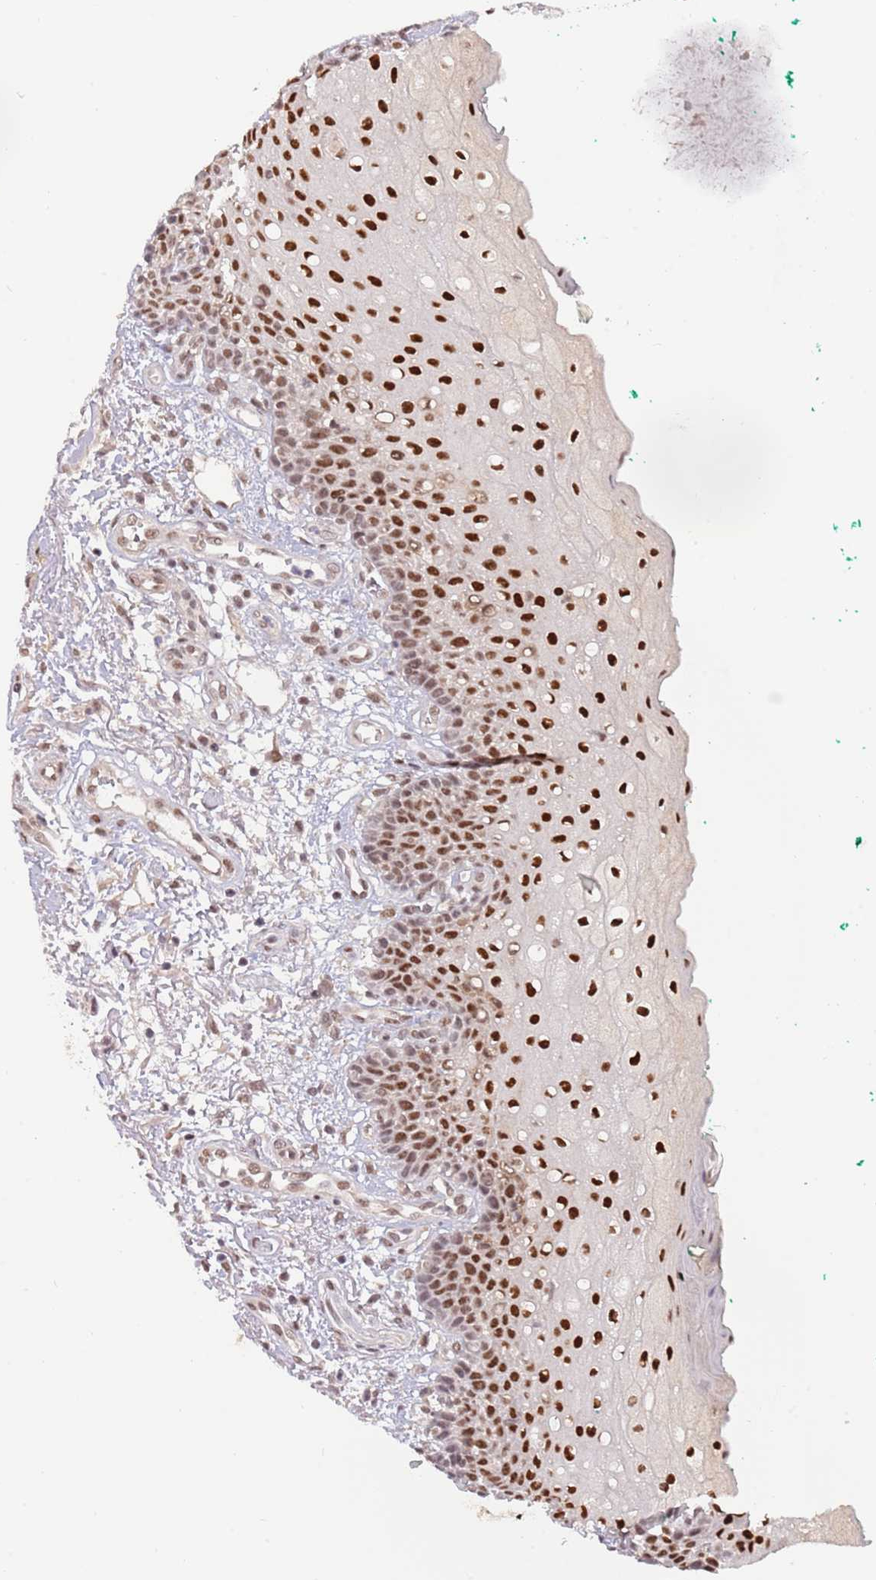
{"staining": {"intensity": "strong", "quantity": ">75%", "location": "nuclear"}, "tissue": "oral mucosa", "cell_type": "Squamous epithelial cells", "image_type": "normal", "snomed": [{"axis": "morphology", "description": "Normal tissue, NOS"}, {"axis": "morphology", "description": "Squamous cell carcinoma, NOS"}, {"axis": "topography", "description": "Oral tissue"}, {"axis": "topography", "description": "Tounge, NOS"}, {"axis": "topography", "description": "Head-Neck"}], "caption": "Immunohistochemistry (IHC) of normal human oral mucosa displays high levels of strong nuclear positivity in approximately >75% of squamous epithelial cells. (DAB (3,3'-diaminobenzidine) IHC with brightfield microscopy, high magnification).", "gene": "ZBTB7A", "patient": {"sex": "male", "age": 79}}